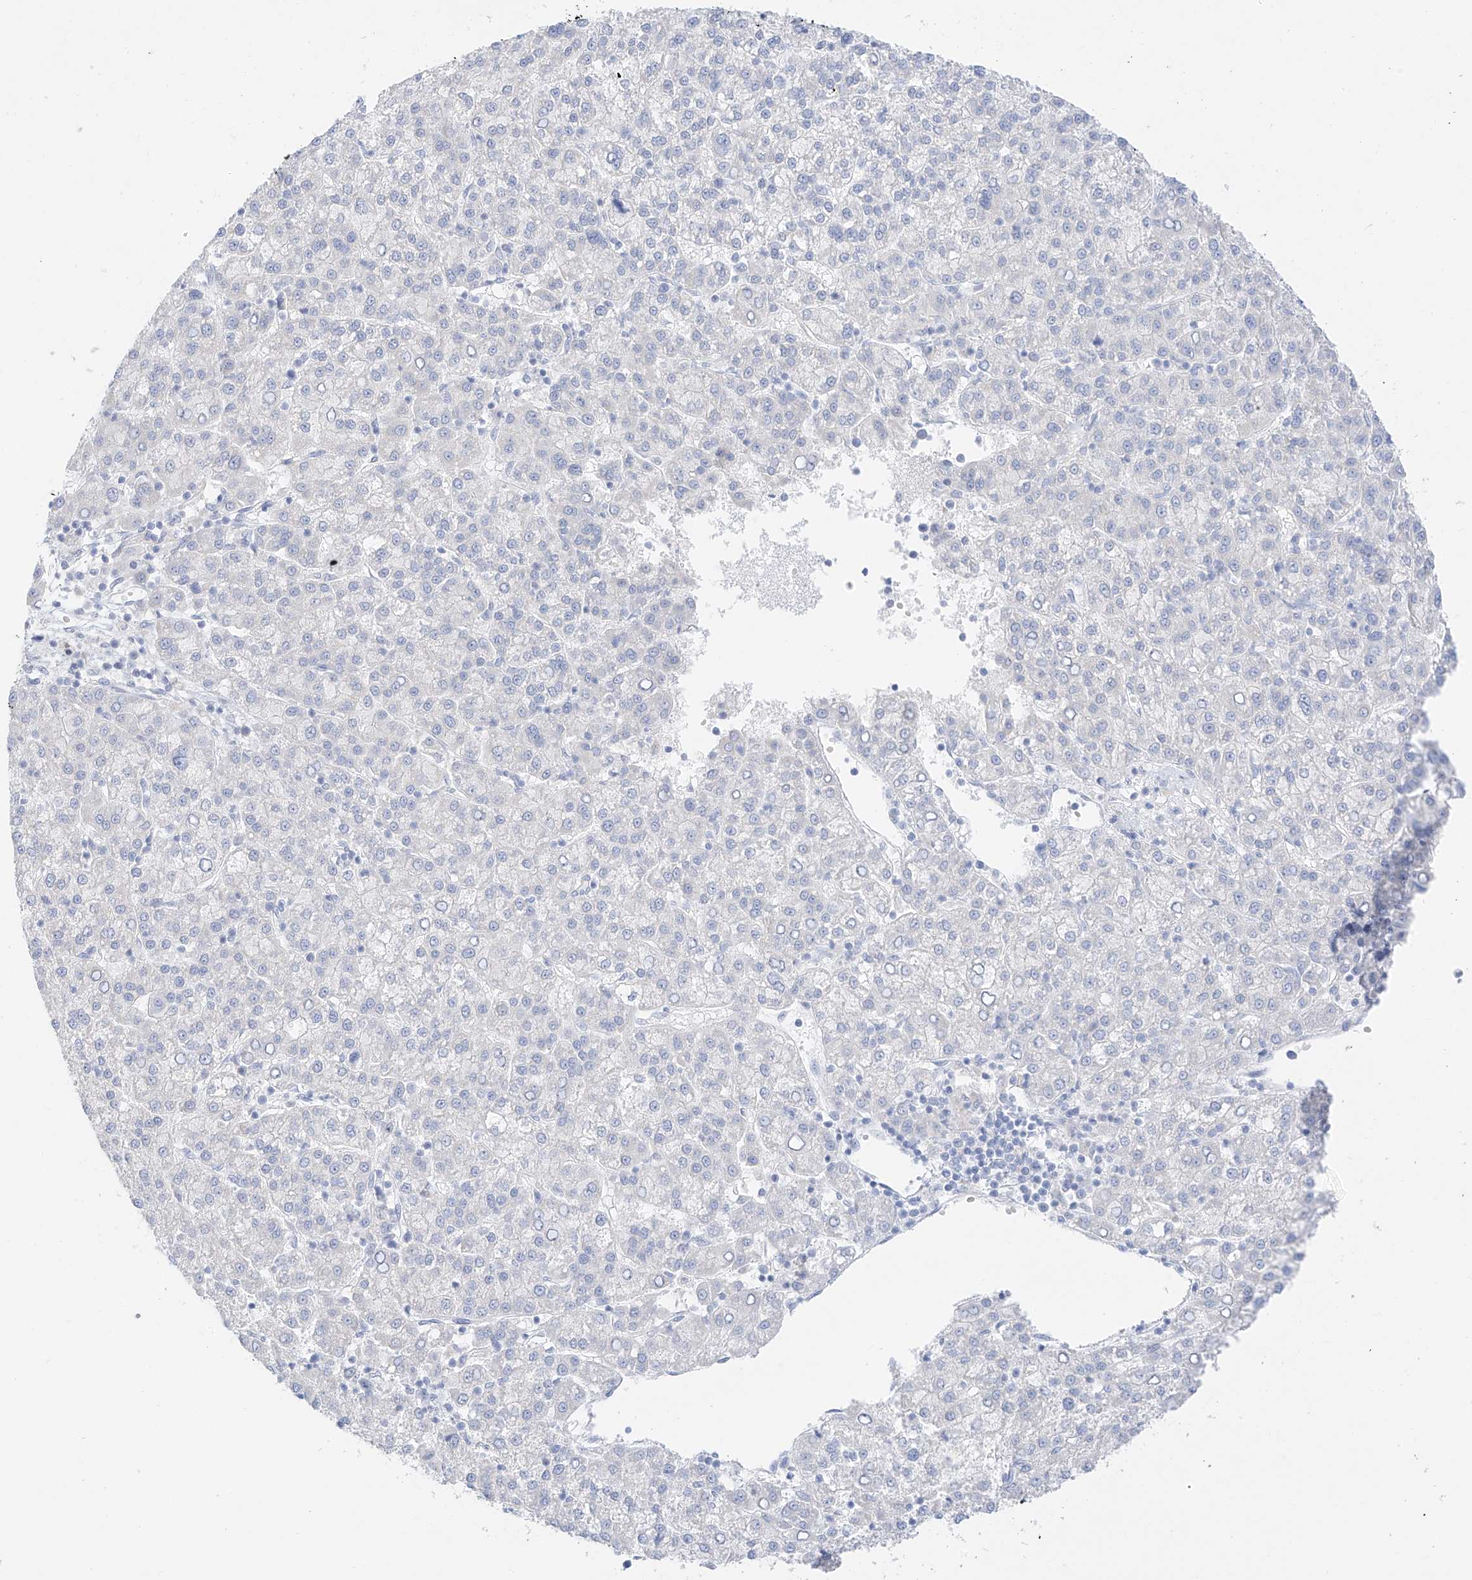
{"staining": {"intensity": "negative", "quantity": "none", "location": "none"}, "tissue": "liver cancer", "cell_type": "Tumor cells", "image_type": "cancer", "snomed": [{"axis": "morphology", "description": "Carcinoma, Hepatocellular, NOS"}, {"axis": "topography", "description": "Liver"}], "caption": "A micrograph of hepatocellular carcinoma (liver) stained for a protein reveals no brown staining in tumor cells.", "gene": "ST3GAL5", "patient": {"sex": "female", "age": 58}}